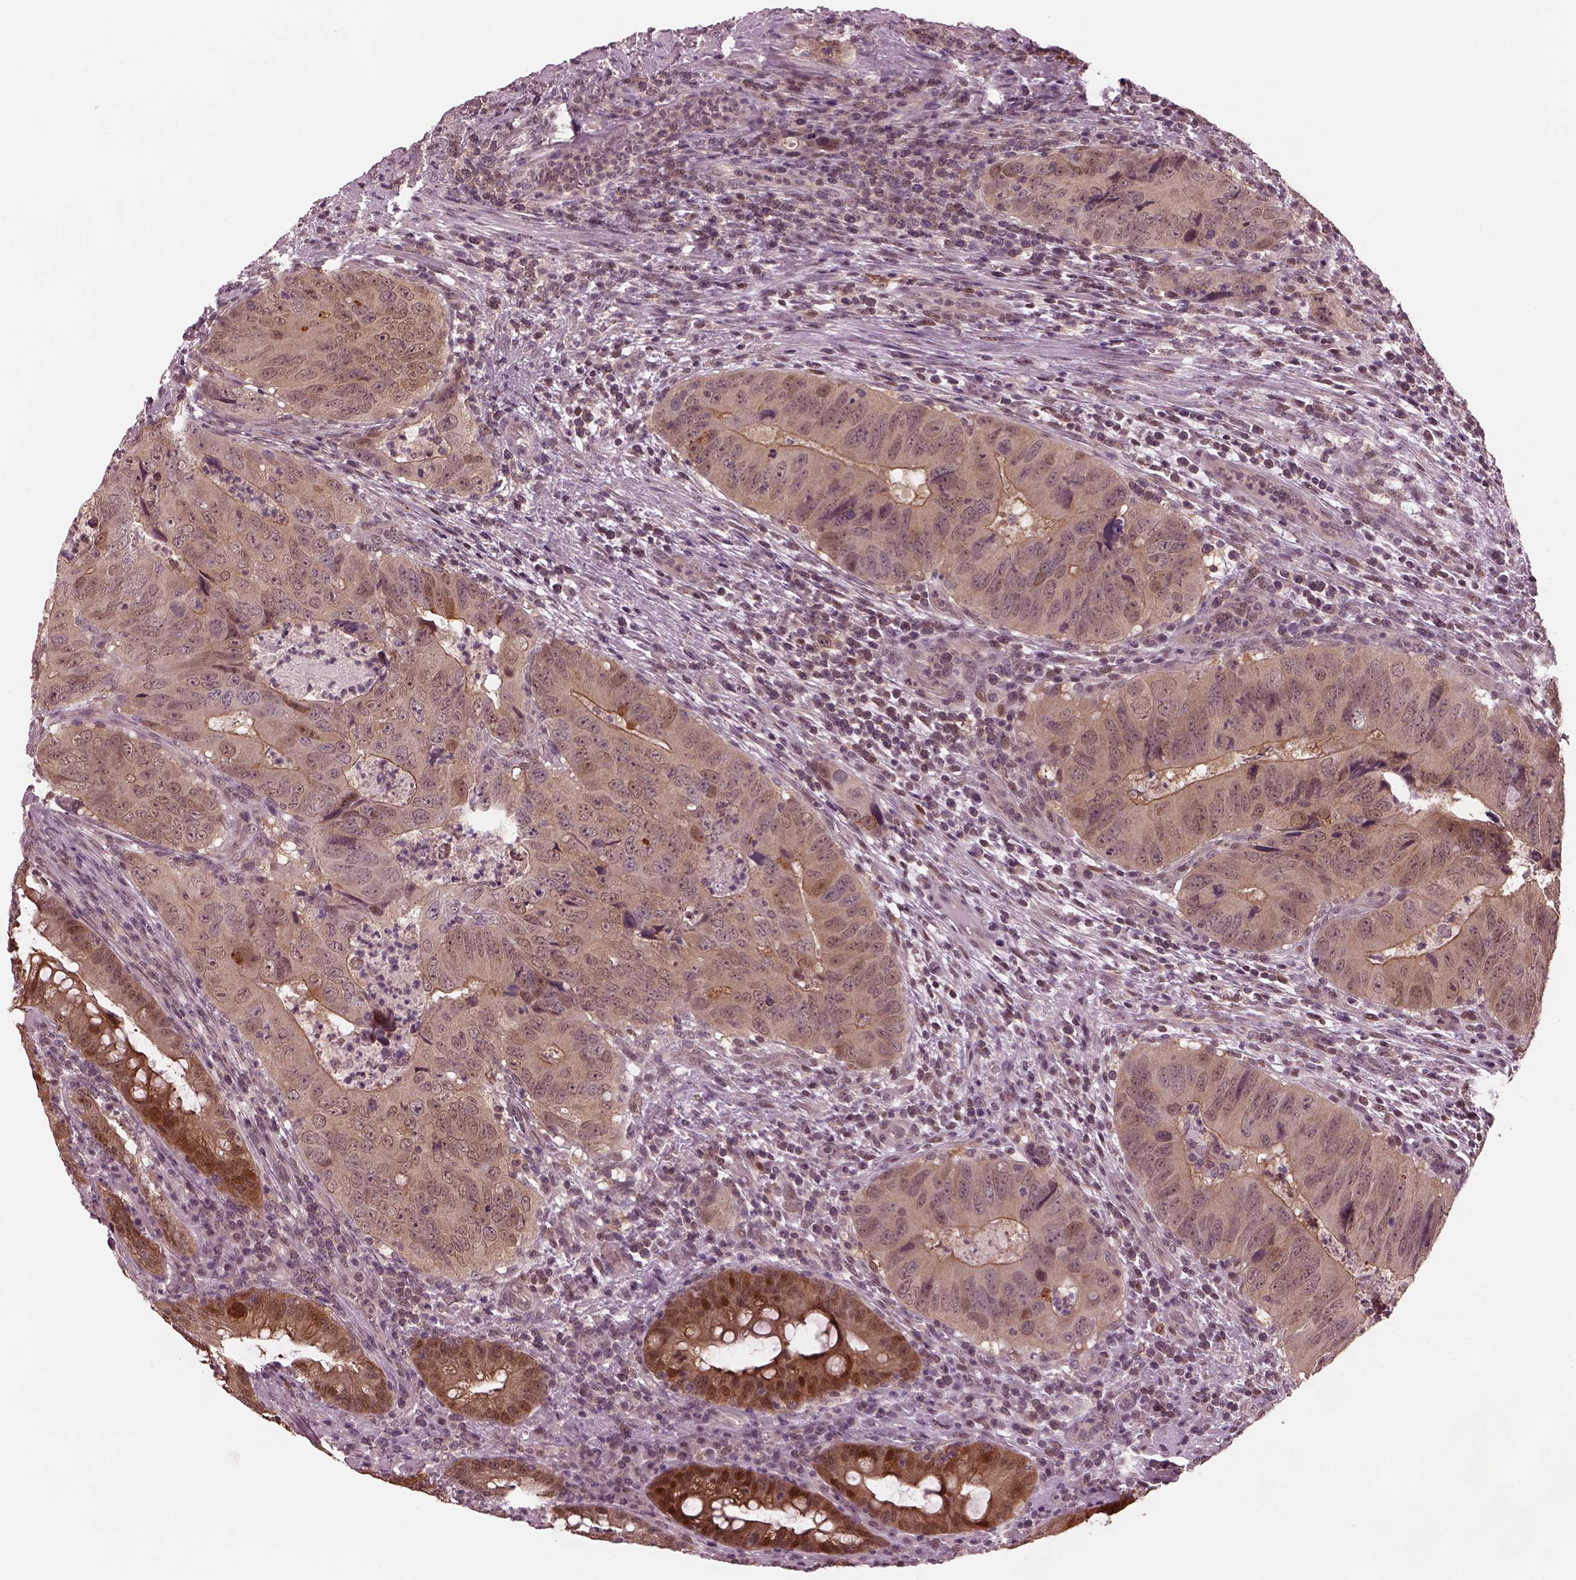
{"staining": {"intensity": "moderate", "quantity": "<25%", "location": "cytoplasmic/membranous"}, "tissue": "colorectal cancer", "cell_type": "Tumor cells", "image_type": "cancer", "snomed": [{"axis": "morphology", "description": "Adenocarcinoma, NOS"}, {"axis": "topography", "description": "Colon"}], "caption": "Immunohistochemical staining of human colorectal adenocarcinoma demonstrates low levels of moderate cytoplasmic/membranous staining in approximately <25% of tumor cells.", "gene": "SRI", "patient": {"sex": "male", "age": 79}}